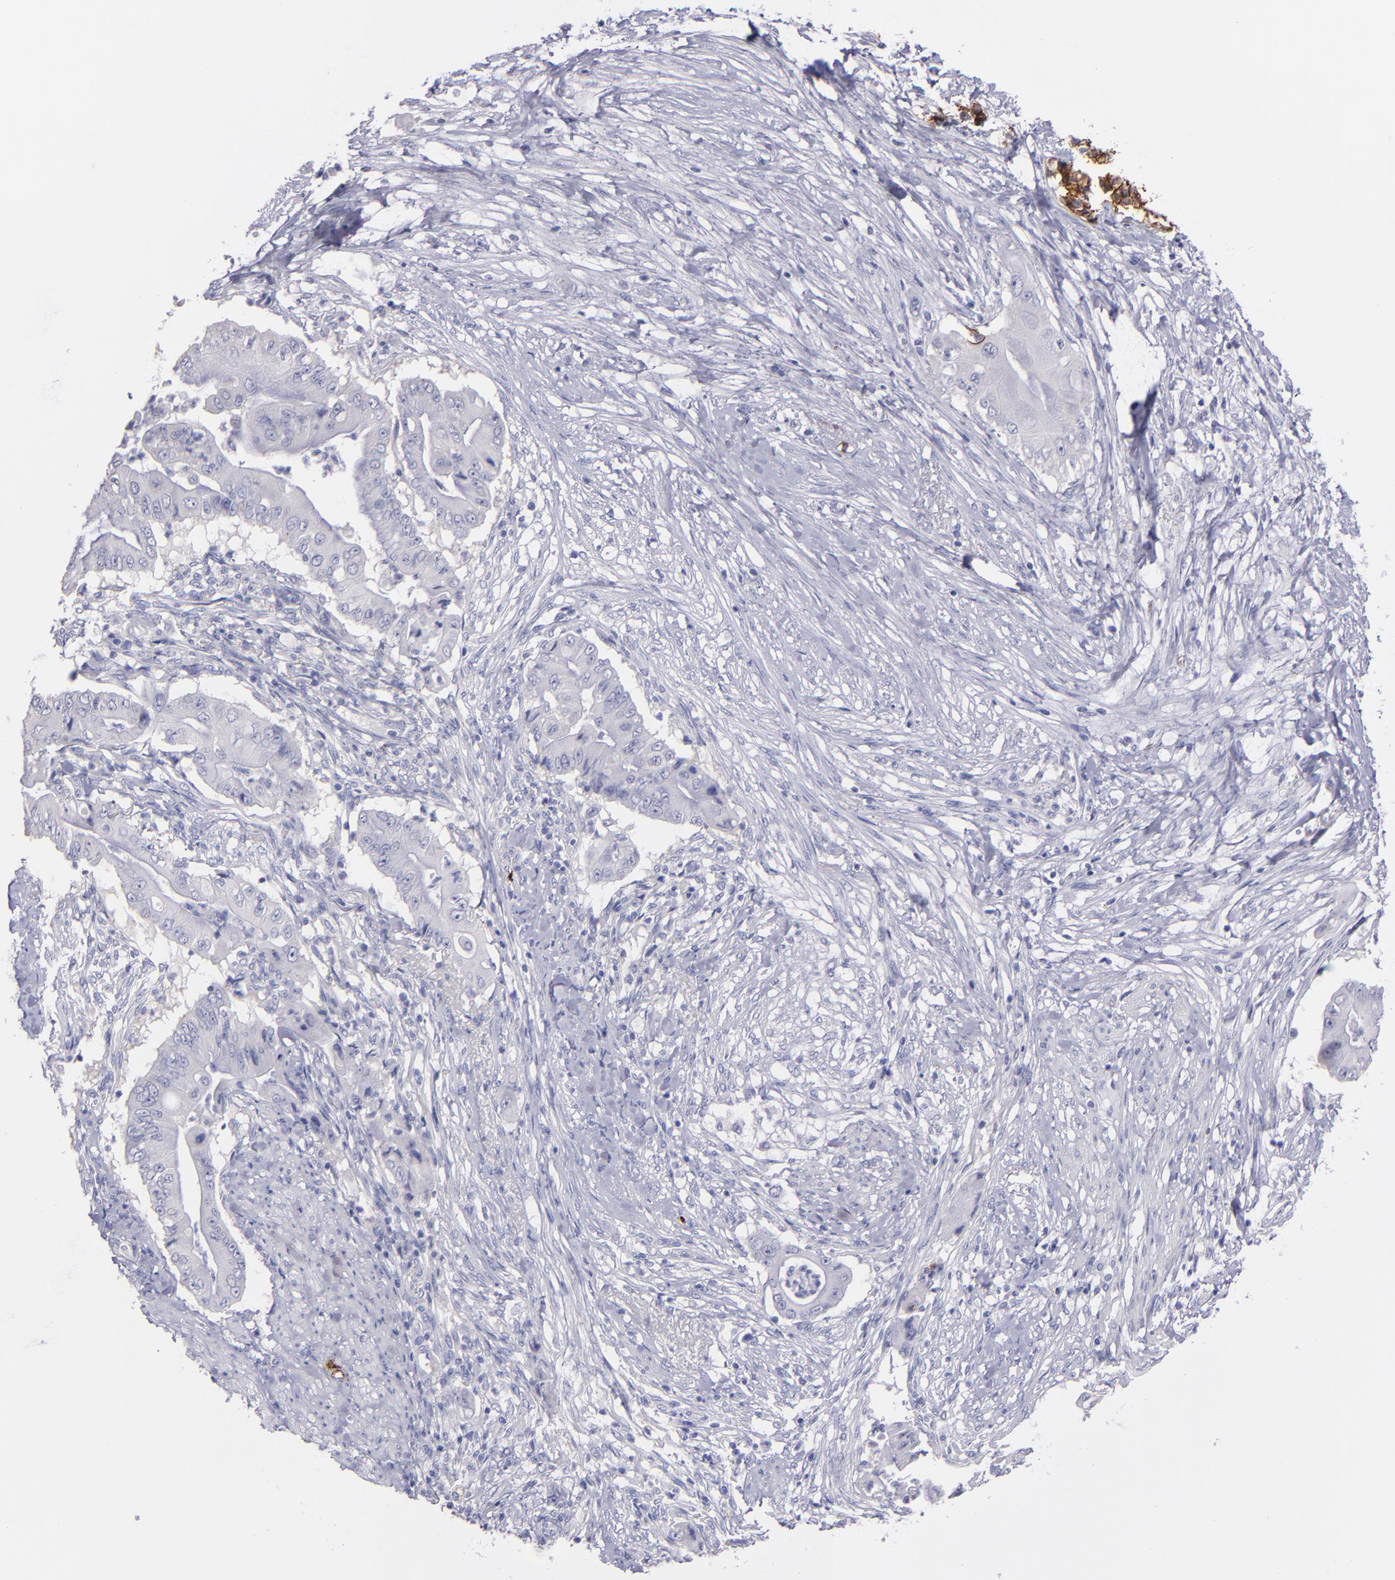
{"staining": {"intensity": "moderate", "quantity": "25%-75%", "location": "cytoplasmic/membranous"}, "tissue": "pancreatic cancer", "cell_type": "Tumor cells", "image_type": "cancer", "snomed": [{"axis": "morphology", "description": "Adenocarcinoma, NOS"}, {"axis": "topography", "description": "Pancreas"}], "caption": "Human pancreatic cancer (adenocarcinoma) stained for a protein (brown) shows moderate cytoplasmic/membranous positive positivity in approximately 25%-75% of tumor cells.", "gene": "SNAP25", "patient": {"sex": "male", "age": 62}}